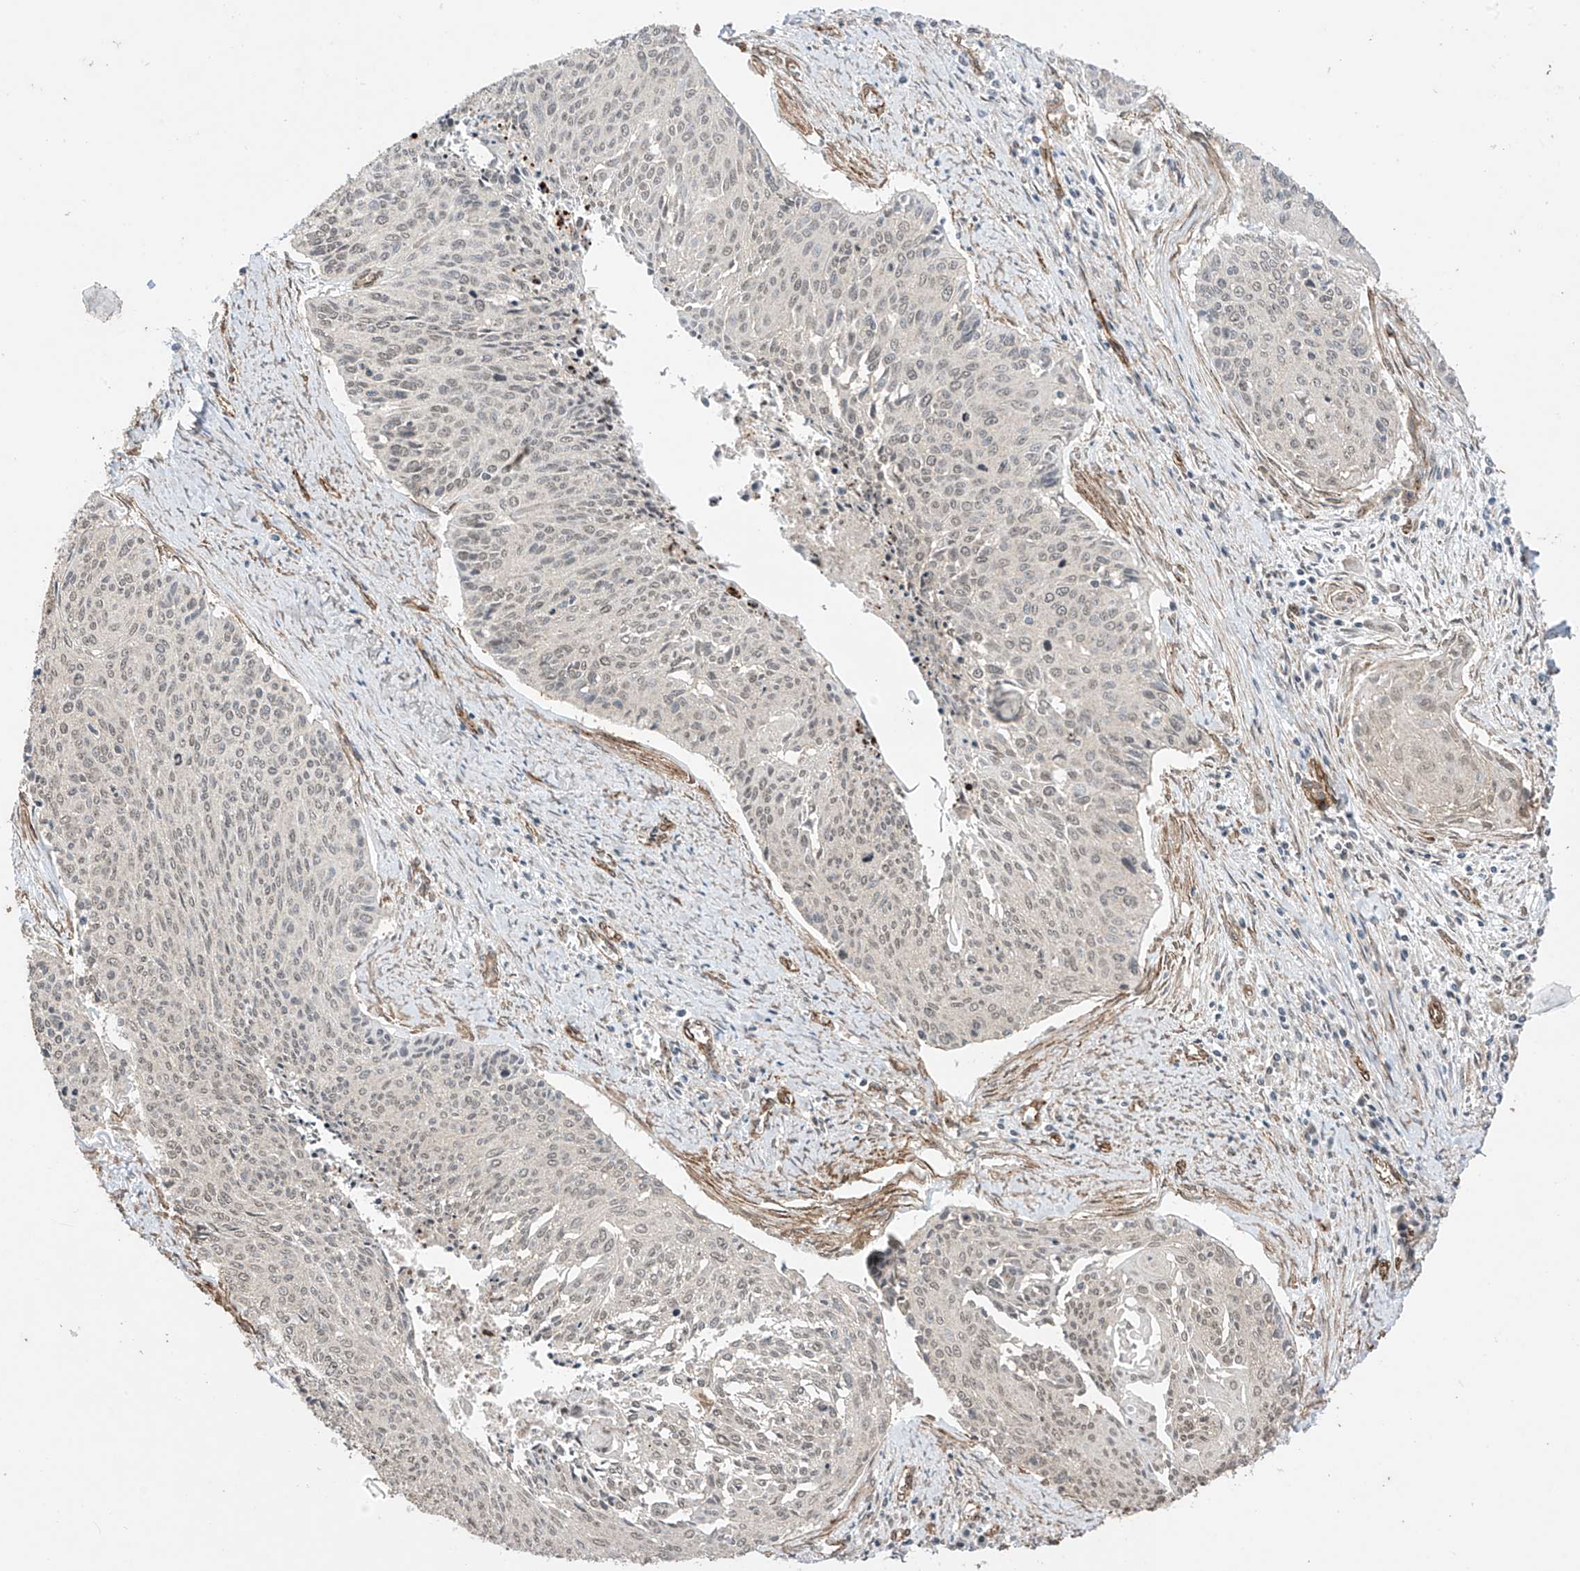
{"staining": {"intensity": "weak", "quantity": "25%-75%", "location": "nuclear"}, "tissue": "cervical cancer", "cell_type": "Tumor cells", "image_type": "cancer", "snomed": [{"axis": "morphology", "description": "Squamous cell carcinoma, NOS"}, {"axis": "topography", "description": "Cervix"}], "caption": "Protein expression analysis of human cervical squamous cell carcinoma reveals weak nuclear expression in approximately 25%-75% of tumor cells.", "gene": "TTLL5", "patient": {"sex": "female", "age": 55}}